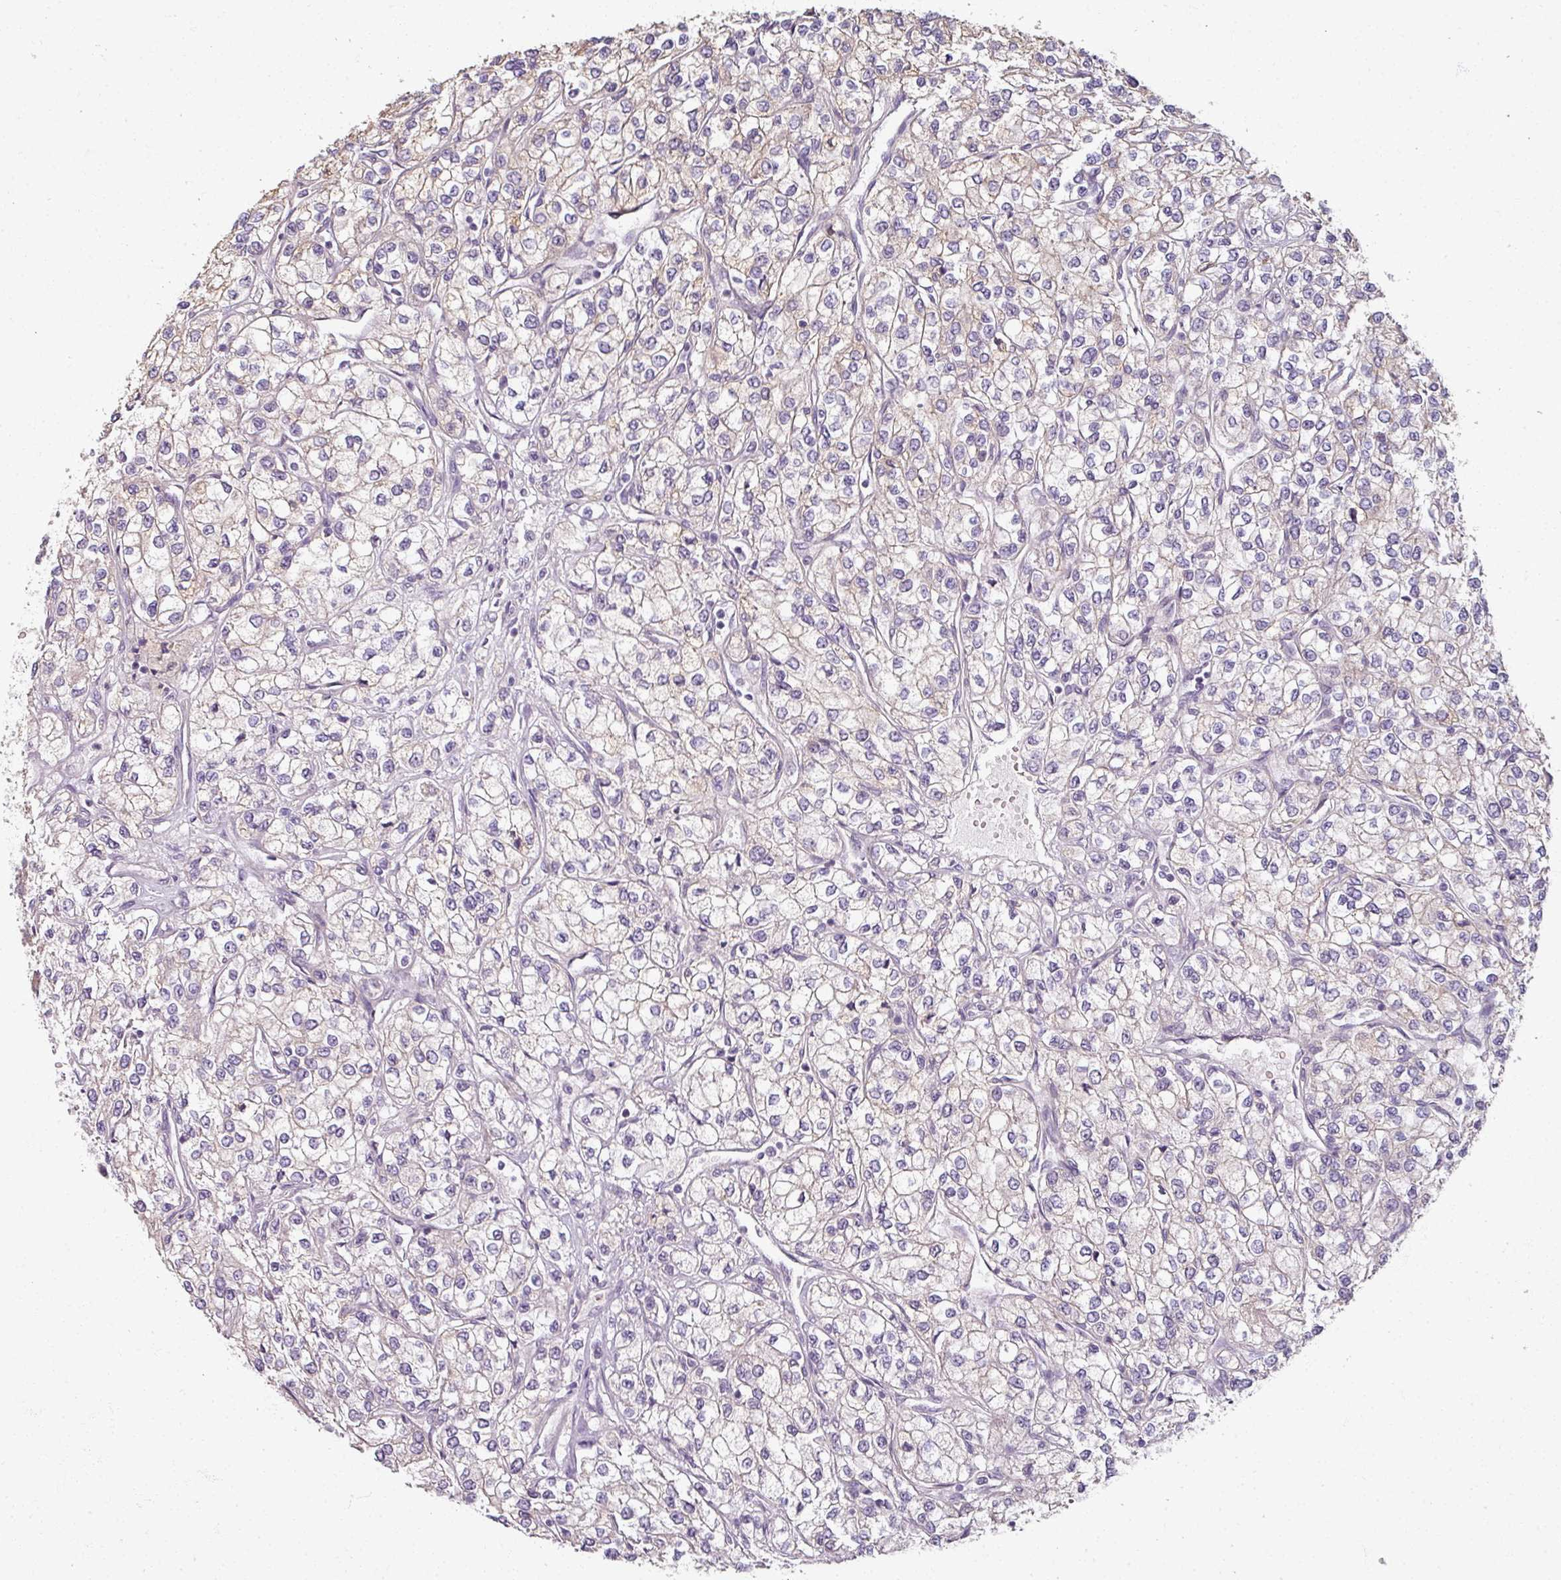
{"staining": {"intensity": "weak", "quantity": "25%-75%", "location": "cytoplasmic/membranous"}, "tissue": "renal cancer", "cell_type": "Tumor cells", "image_type": "cancer", "snomed": [{"axis": "morphology", "description": "Adenocarcinoma, NOS"}, {"axis": "topography", "description": "Kidney"}], "caption": "Immunohistochemical staining of renal adenocarcinoma reveals weak cytoplasmic/membranous protein expression in about 25%-75% of tumor cells. (DAB (3,3'-diaminobenzidine) IHC, brown staining for protein, blue staining for nuclei).", "gene": "MYMK", "patient": {"sex": "male", "age": 80}}